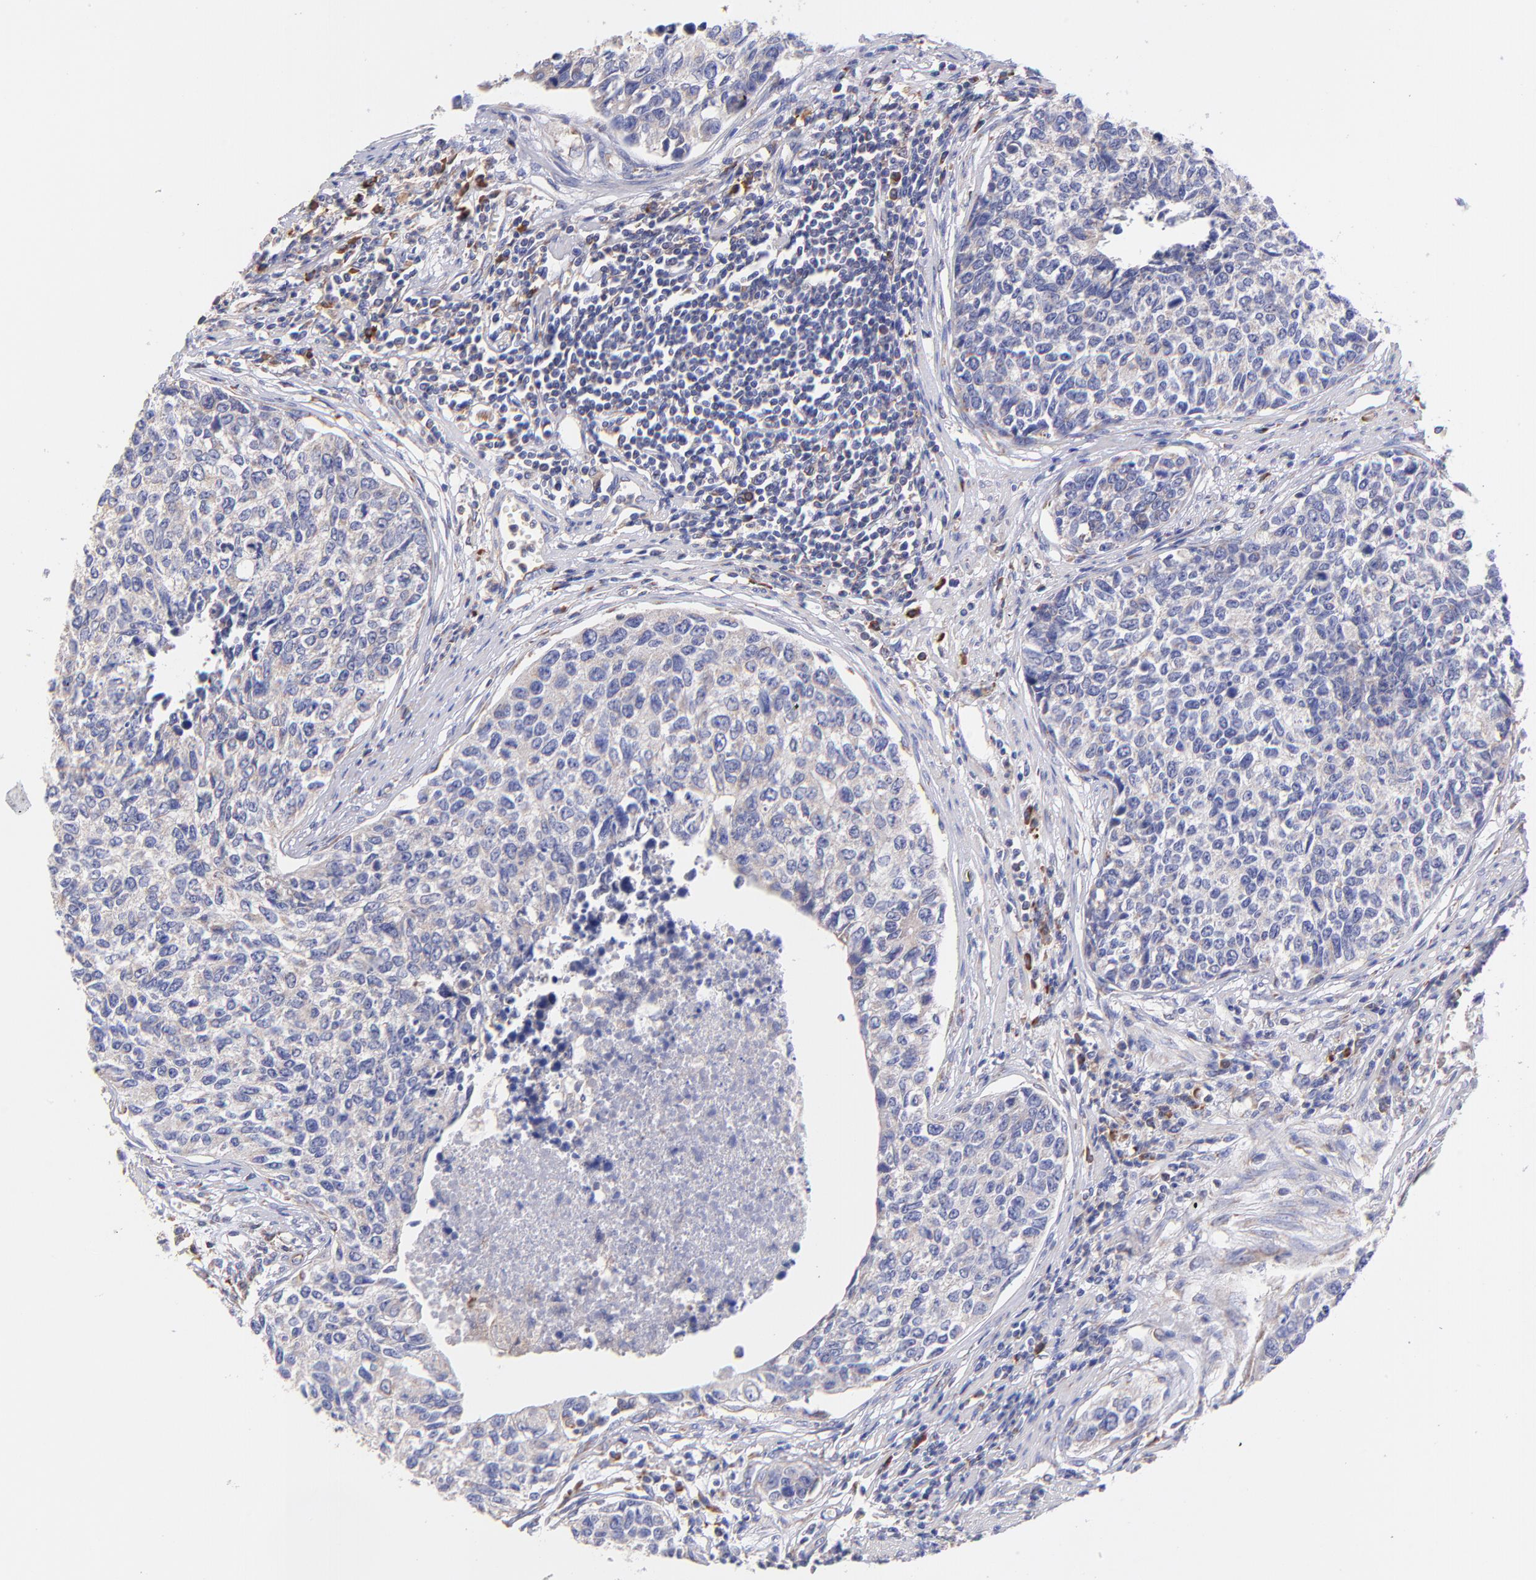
{"staining": {"intensity": "negative", "quantity": "none", "location": "none"}, "tissue": "urothelial cancer", "cell_type": "Tumor cells", "image_type": "cancer", "snomed": [{"axis": "morphology", "description": "Urothelial carcinoma, High grade"}, {"axis": "topography", "description": "Urinary bladder"}], "caption": "DAB (3,3'-diaminobenzidine) immunohistochemical staining of human urothelial cancer displays no significant staining in tumor cells. (Stains: DAB immunohistochemistry (IHC) with hematoxylin counter stain, Microscopy: brightfield microscopy at high magnification).", "gene": "PREX1", "patient": {"sex": "male", "age": 81}}